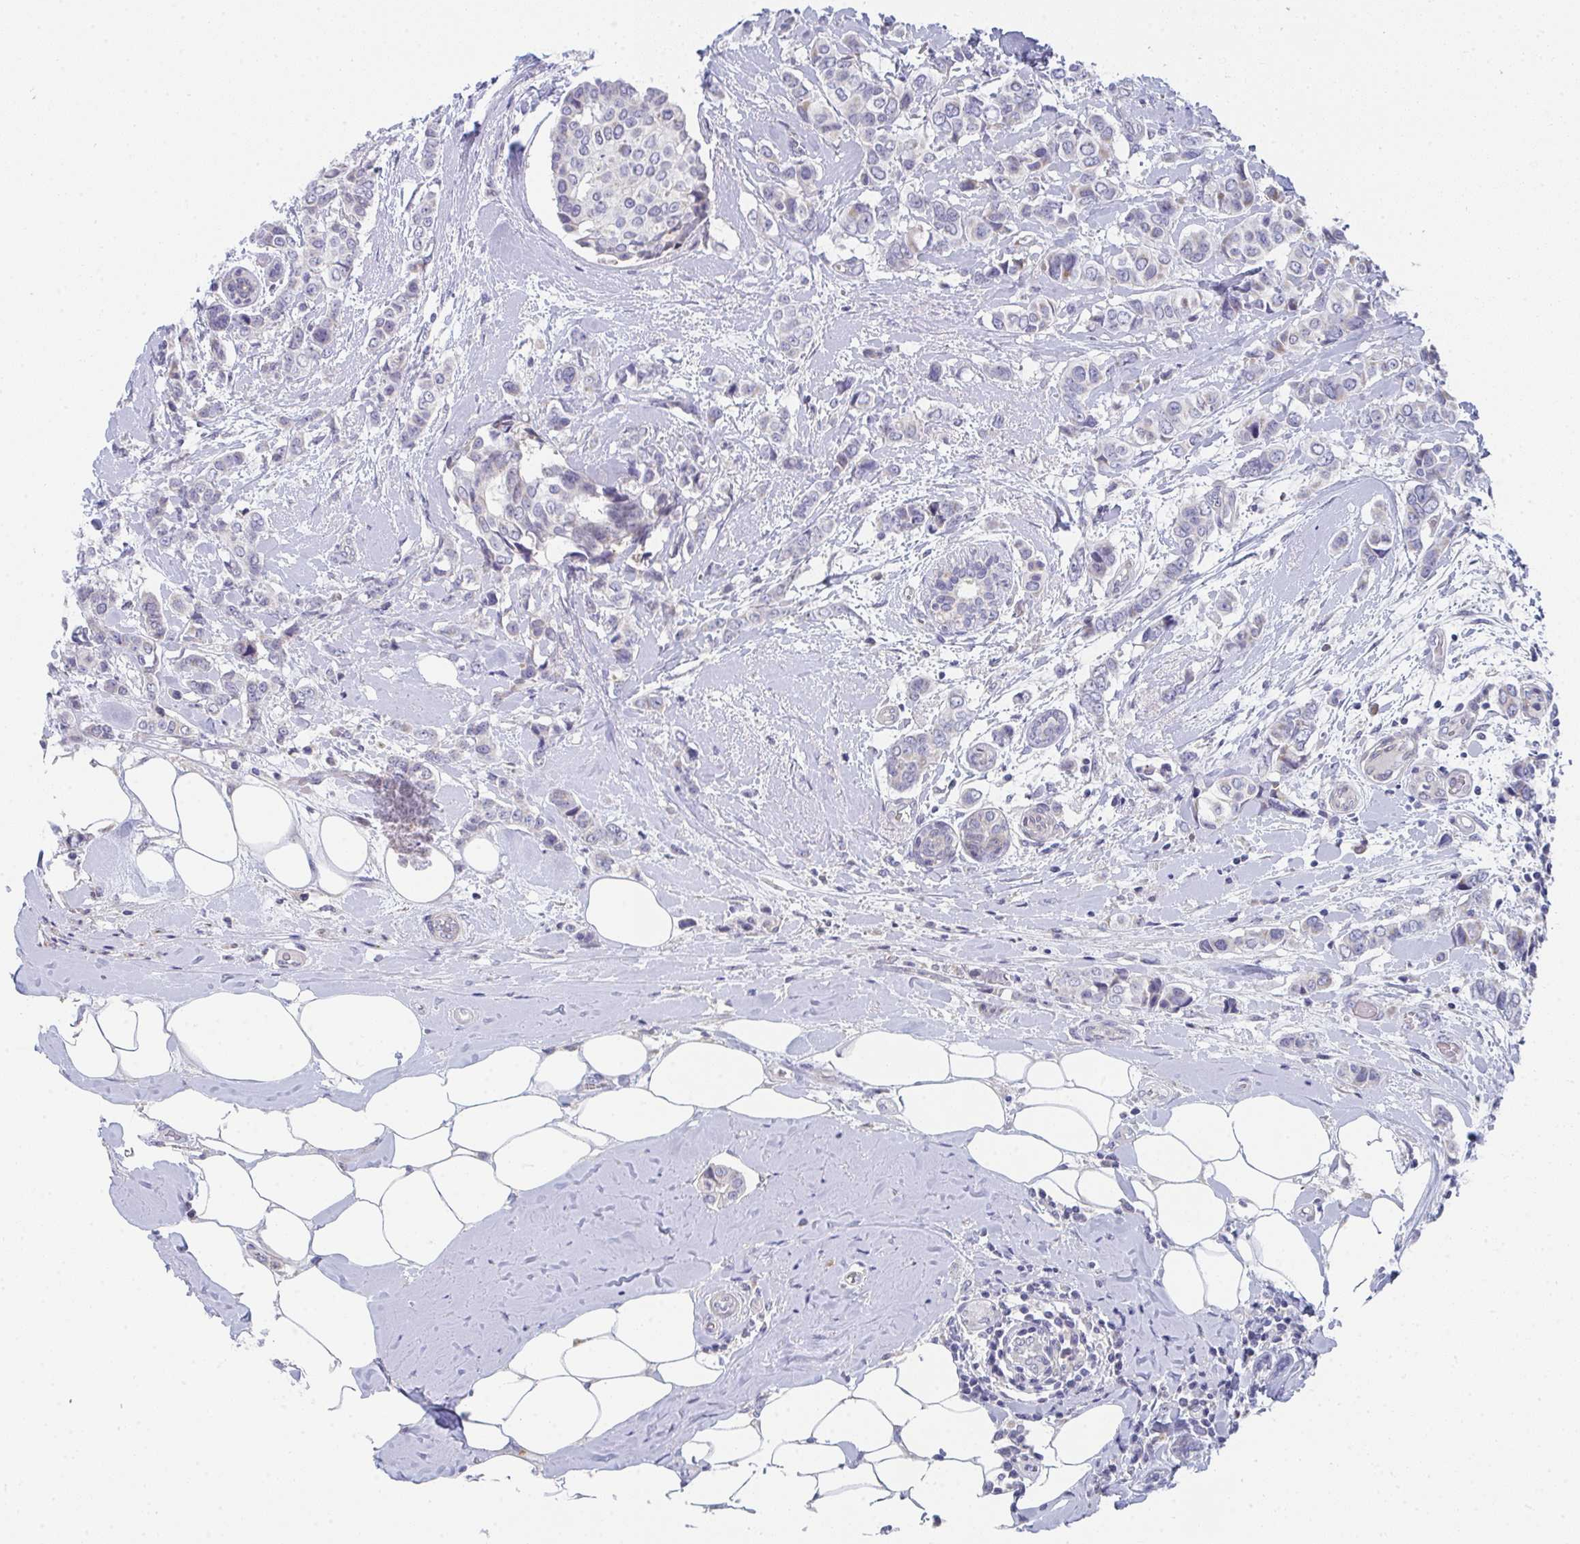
{"staining": {"intensity": "negative", "quantity": "none", "location": "none"}, "tissue": "breast cancer", "cell_type": "Tumor cells", "image_type": "cancer", "snomed": [{"axis": "morphology", "description": "Lobular carcinoma"}, {"axis": "topography", "description": "Breast"}], "caption": "Breast cancer (lobular carcinoma) was stained to show a protein in brown. There is no significant positivity in tumor cells.", "gene": "VWDE", "patient": {"sex": "female", "age": 51}}